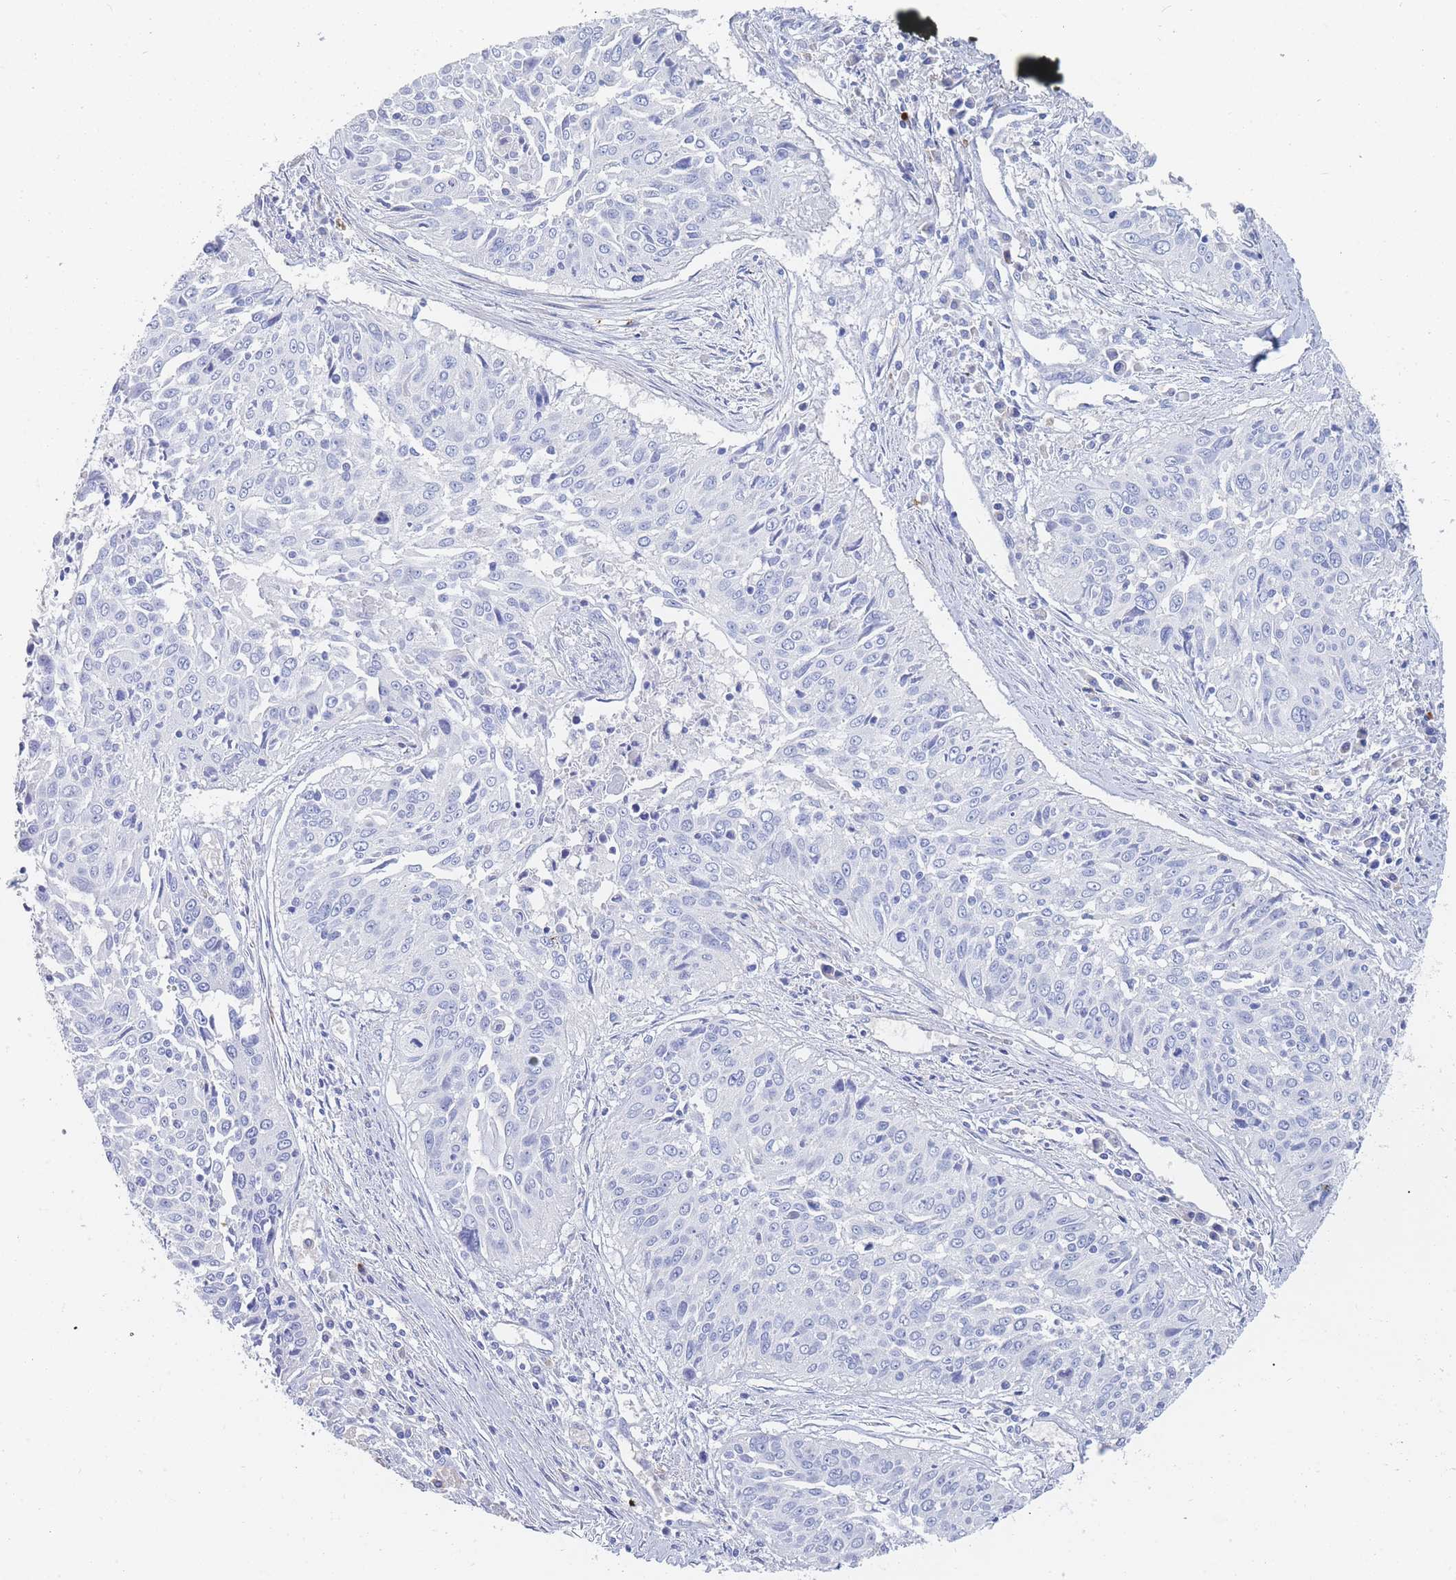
{"staining": {"intensity": "negative", "quantity": "none", "location": "none"}, "tissue": "cervical cancer", "cell_type": "Tumor cells", "image_type": "cancer", "snomed": [{"axis": "morphology", "description": "Squamous cell carcinoma, NOS"}, {"axis": "topography", "description": "Cervix"}], "caption": "Protein analysis of cervical cancer (squamous cell carcinoma) demonstrates no significant expression in tumor cells. (DAB IHC visualized using brightfield microscopy, high magnification).", "gene": "SLC25A35", "patient": {"sex": "female", "age": 55}}